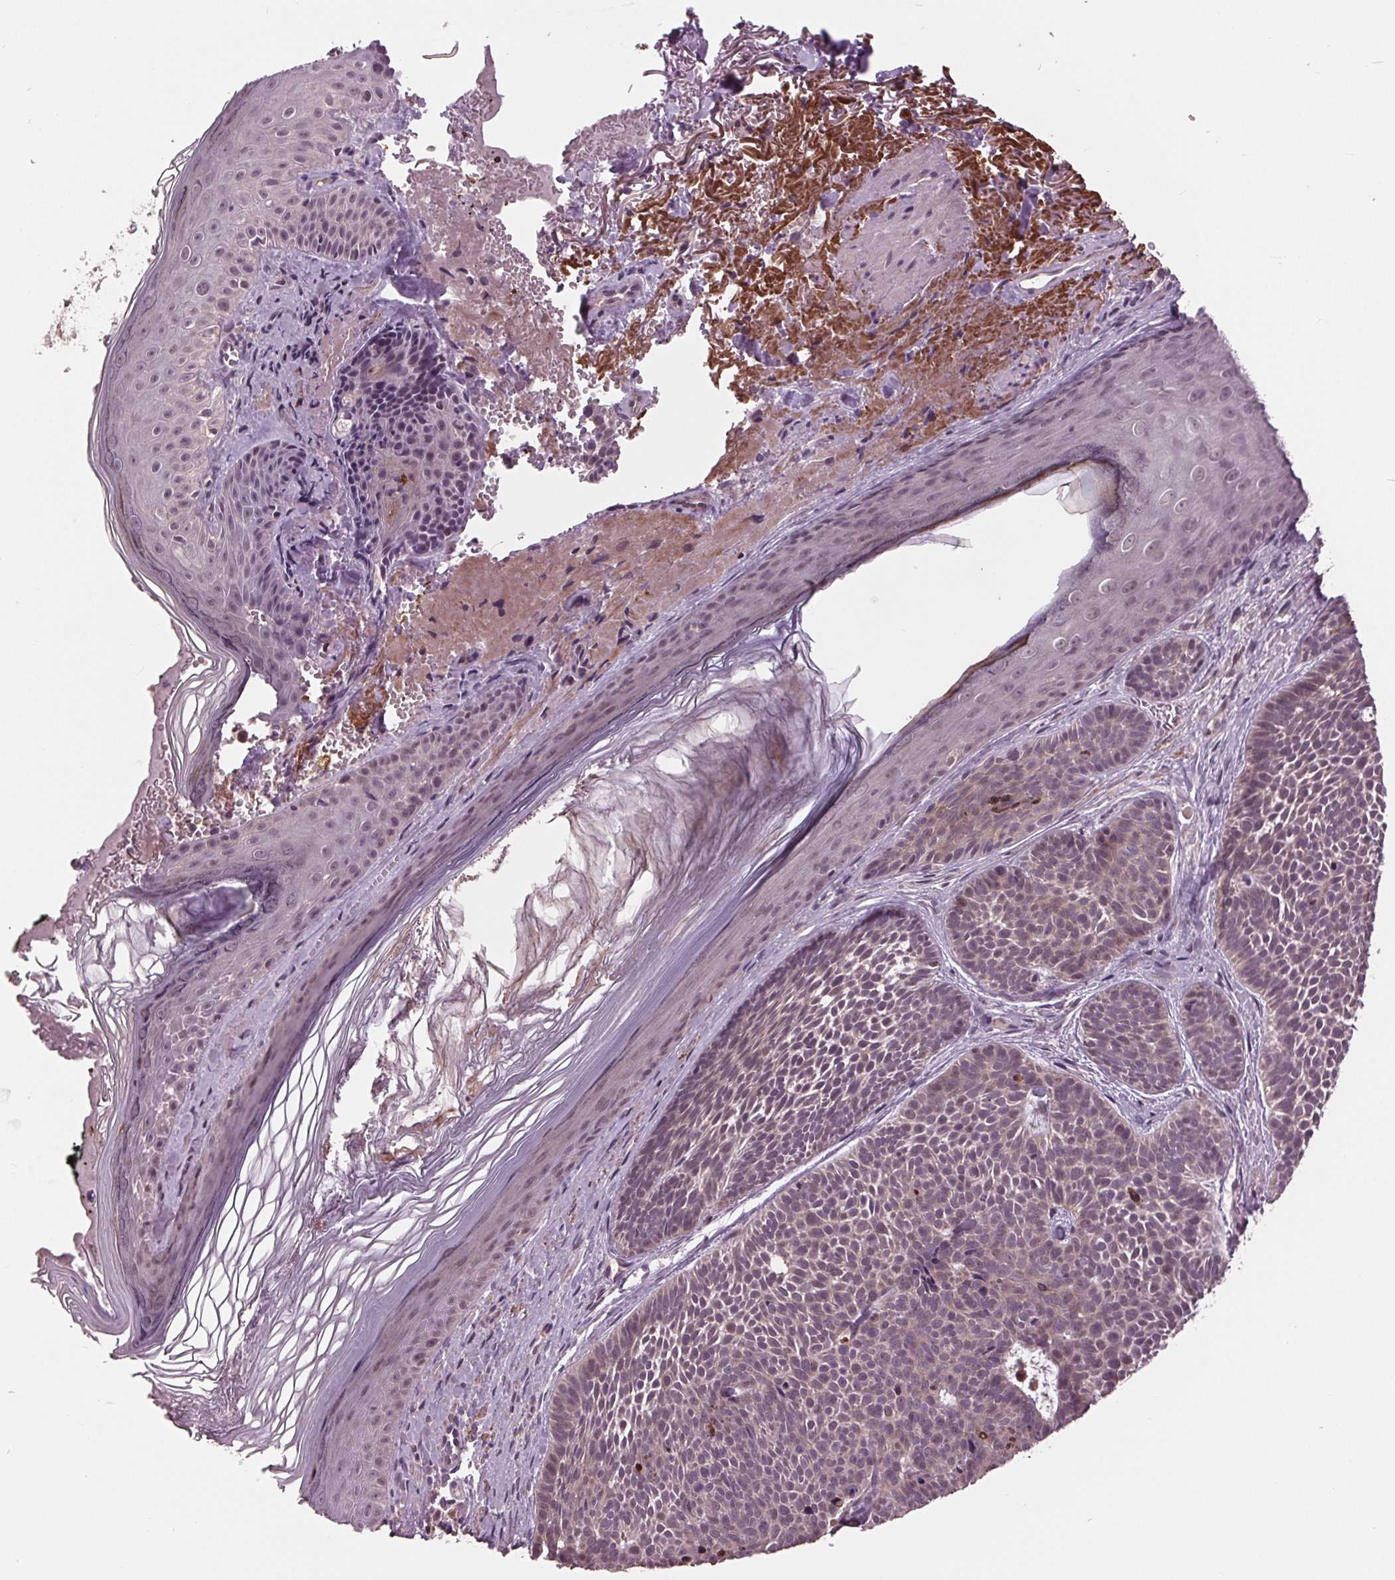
{"staining": {"intensity": "weak", "quantity": "<25%", "location": "cytoplasmic/membranous"}, "tissue": "skin cancer", "cell_type": "Tumor cells", "image_type": "cancer", "snomed": [{"axis": "morphology", "description": "Basal cell carcinoma"}, {"axis": "topography", "description": "Skin"}], "caption": "Micrograph shows no significant protein expression in tumor cells of skin basal cell carcinoma.", "gene": "MAPK8", "patient": {"sex": "male", "age": 81}}